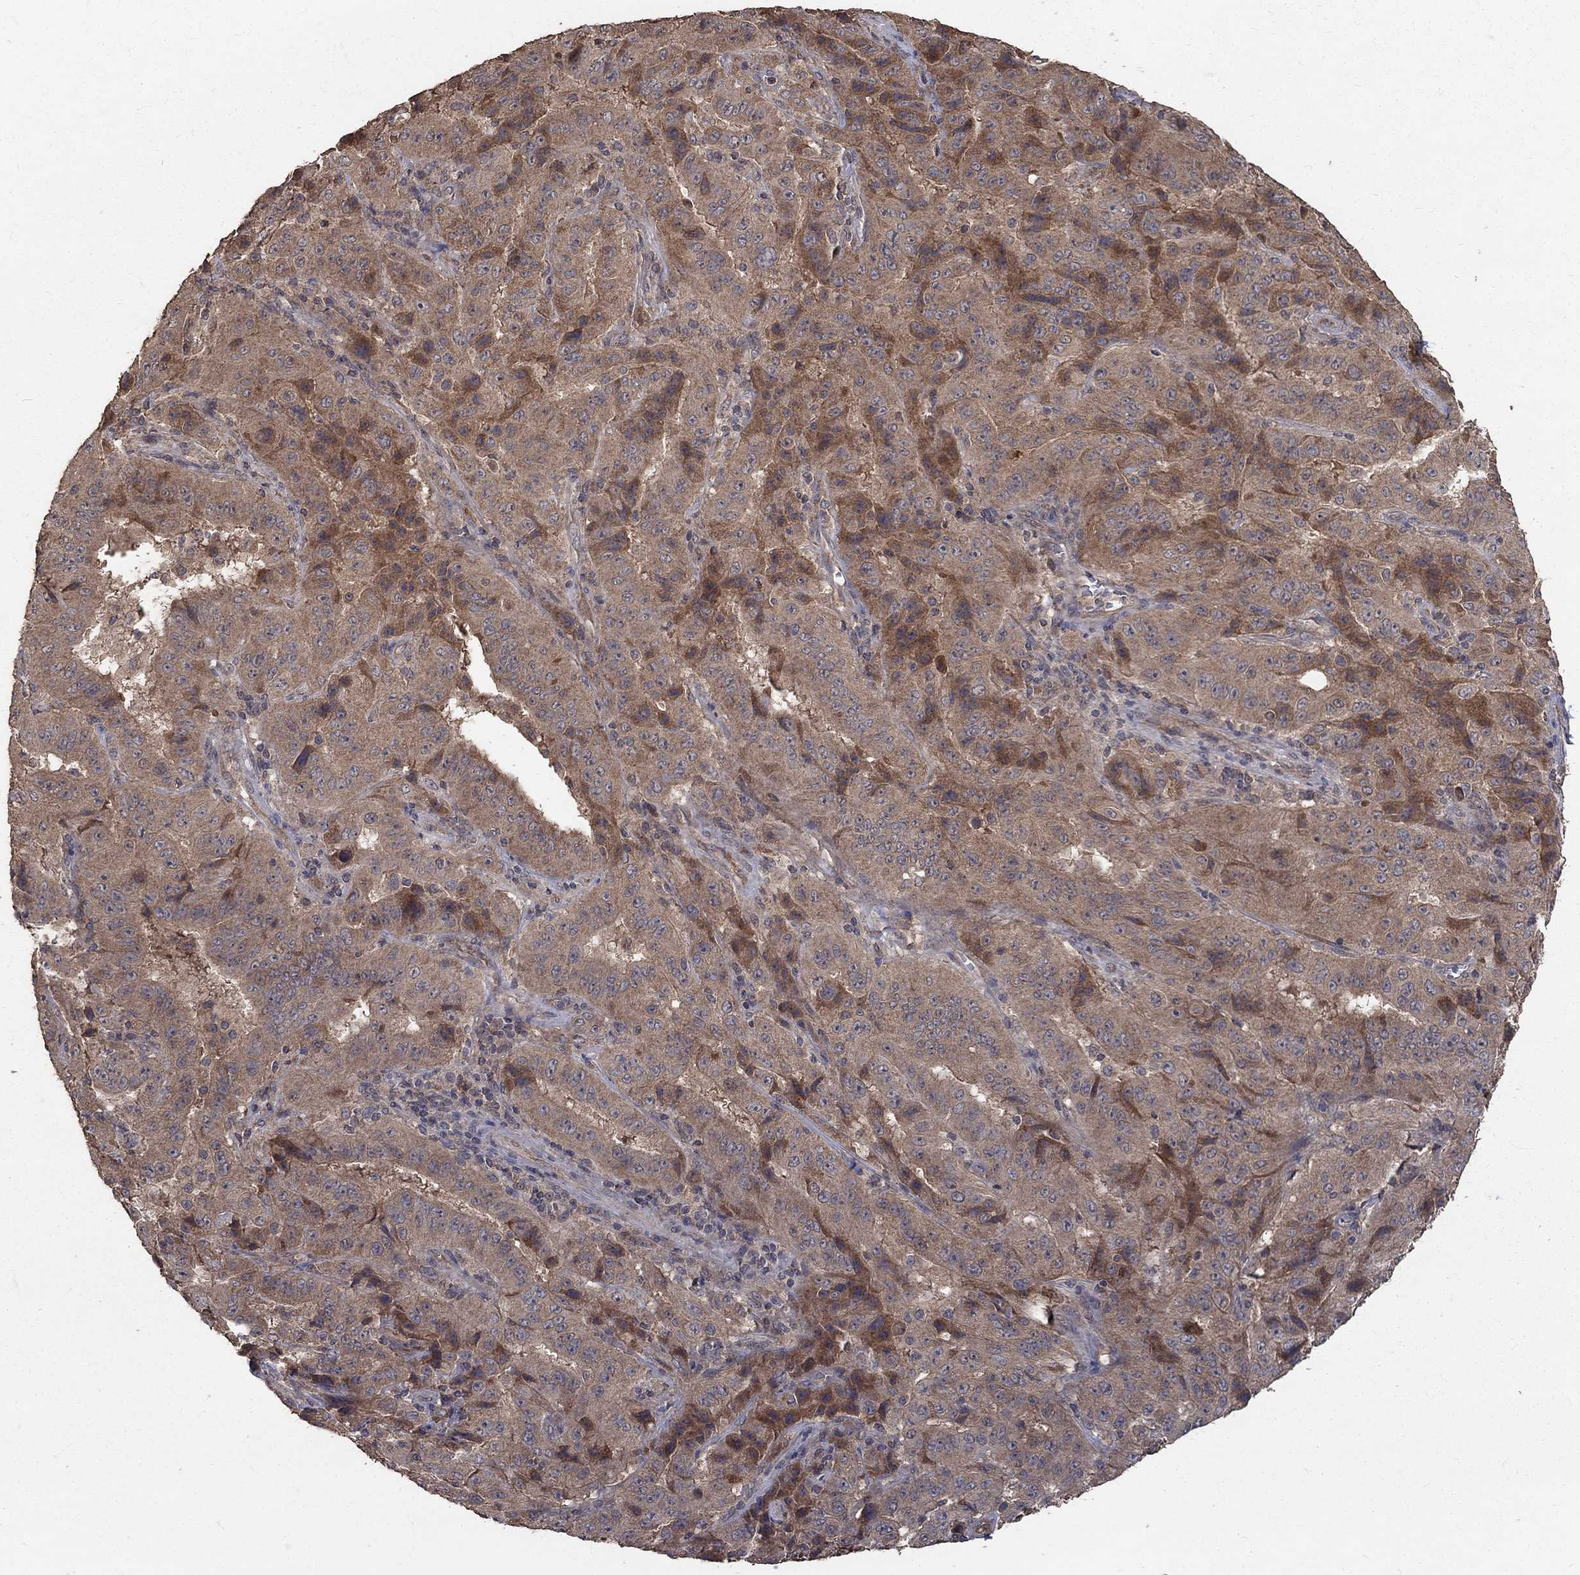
{"staining": {"intensity": "weak", "quantity": ">75%", "location": "cytoplasmic/membranous"}, "tissue": "pancreatic cancer", "cell_type": "Tumor cells", "image_type": "cancer", "snomed": [{"axis": "morphology", "description": "Adenocarcinoma, NOS"}, {"axis": "topography", "description": "Pancreas"}], "caption": "The image reveals a brown stain indicating the presence of a protein in the cytoplasmic/membranous of tumor cells in pancreatic cancer.", "gene": "C17orf75", "patient": {"sex": "male", "age": 63}}